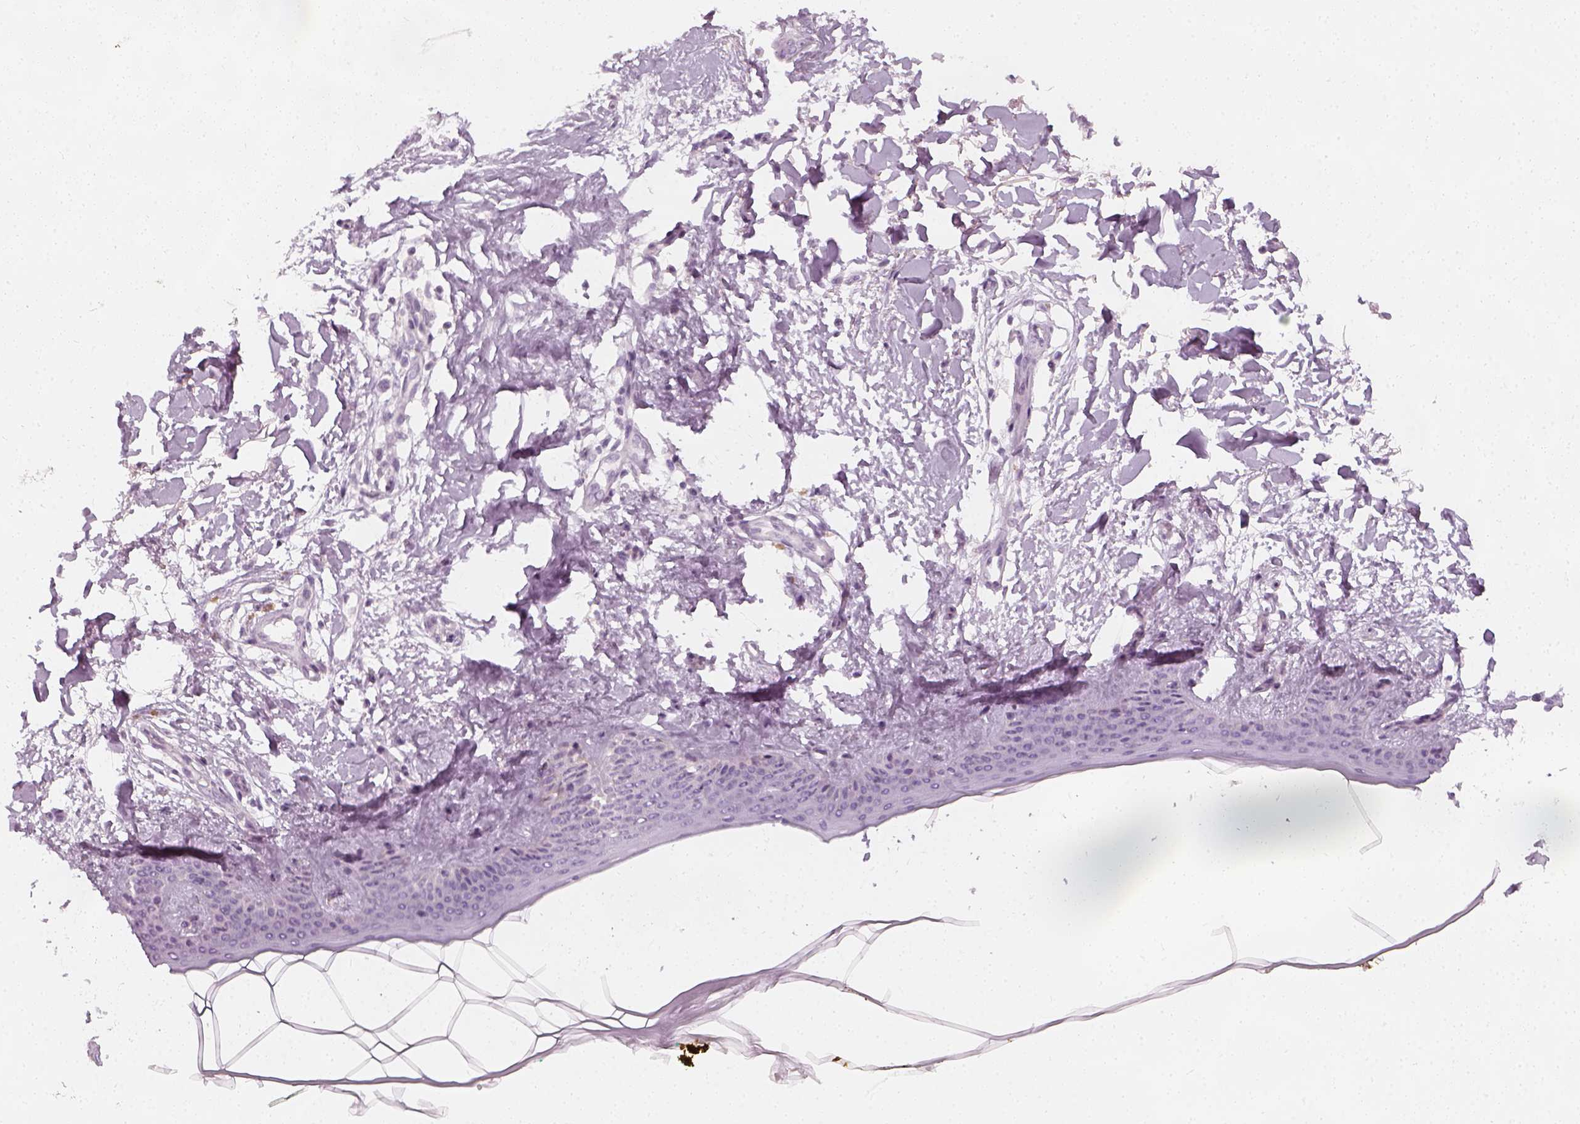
{"staining": {"intensity": "negative", "quantity": "none", "location": "none"}, "tissue": "skin", "cell_type": "Fibroblasts", "image_type": "normal", "snomed": [{"axis": "morphology", "description": "Normal tissue, NOS"}, {"axis": "topography", "description": "Skin"}], "caption": "Immunohistochemistry (IHC) image of unremarkable human skin stained for a protein (brown), which exhibits no staining in fibroblasts. The staining was performed using DAB to visualize the protein expression in brown, while the nuclei were stained in blue with hematoxylin (Magnification: 20x).", "gene": "PRAME", "patient": {"sex": "female", "age": 34}}